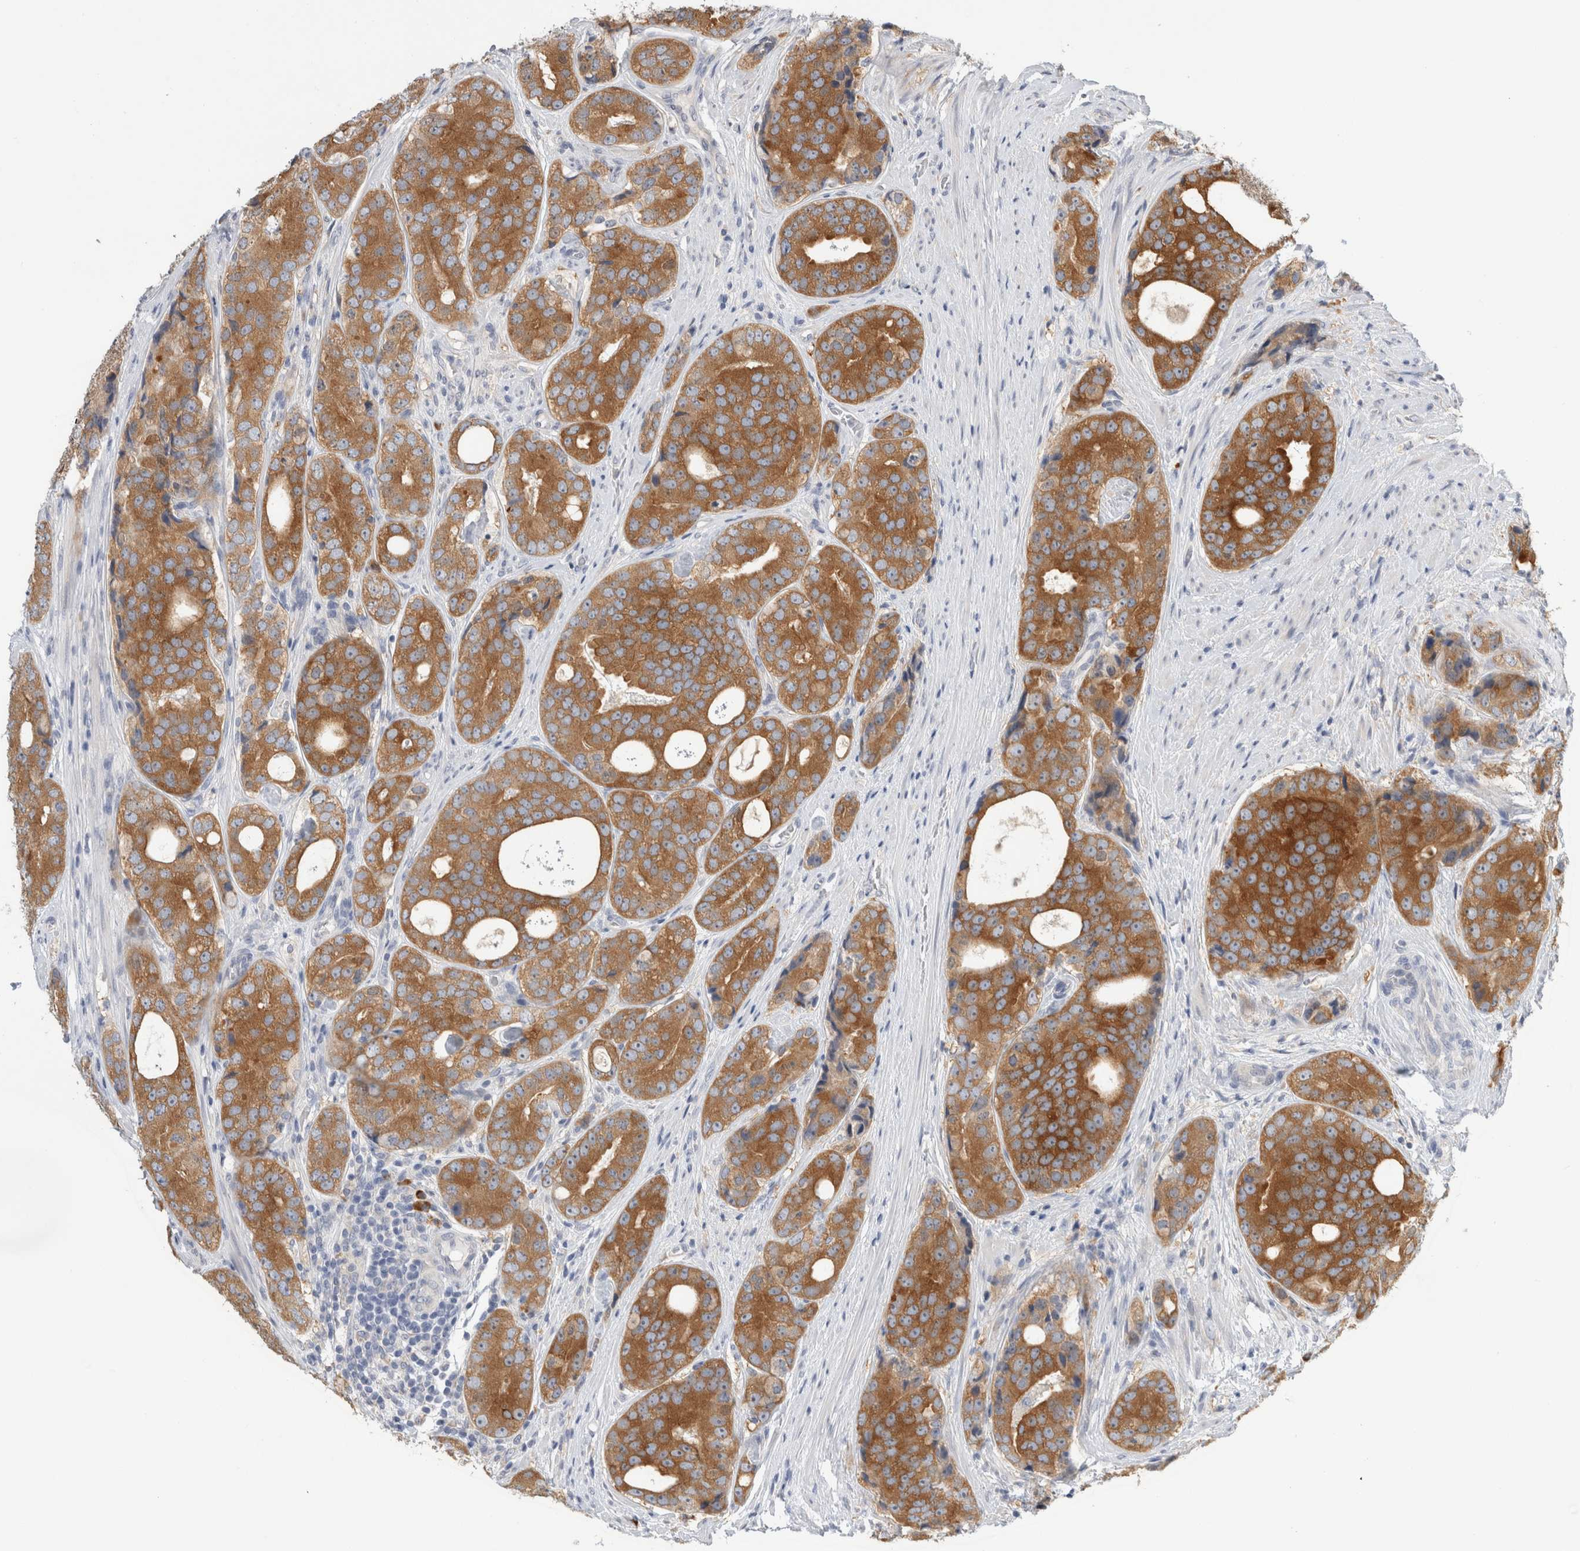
{"staining": {"intensity": "strong", "quantity": ">75%", "location": "cytoplasmic/membranous"}, "tissue": "prostate cancer", "cell_type": "Tumor cells", "image_type": "cancer", "snomed": [{"axis": "morphology", "description": "Adenocarcinoma, High grade"}, {"axis": "topography", "description": "Prostate"}], "caption": "Approximately >75% of tumor cells in adenocarcinoma (high-grade) (prostate) demonstrate strong cytoplasmic/membranous protein positivity as visualized by brown immunohistochemical staining.", "gene": "NEDD4L", "patient": {"sex": "male", "age": 56}}